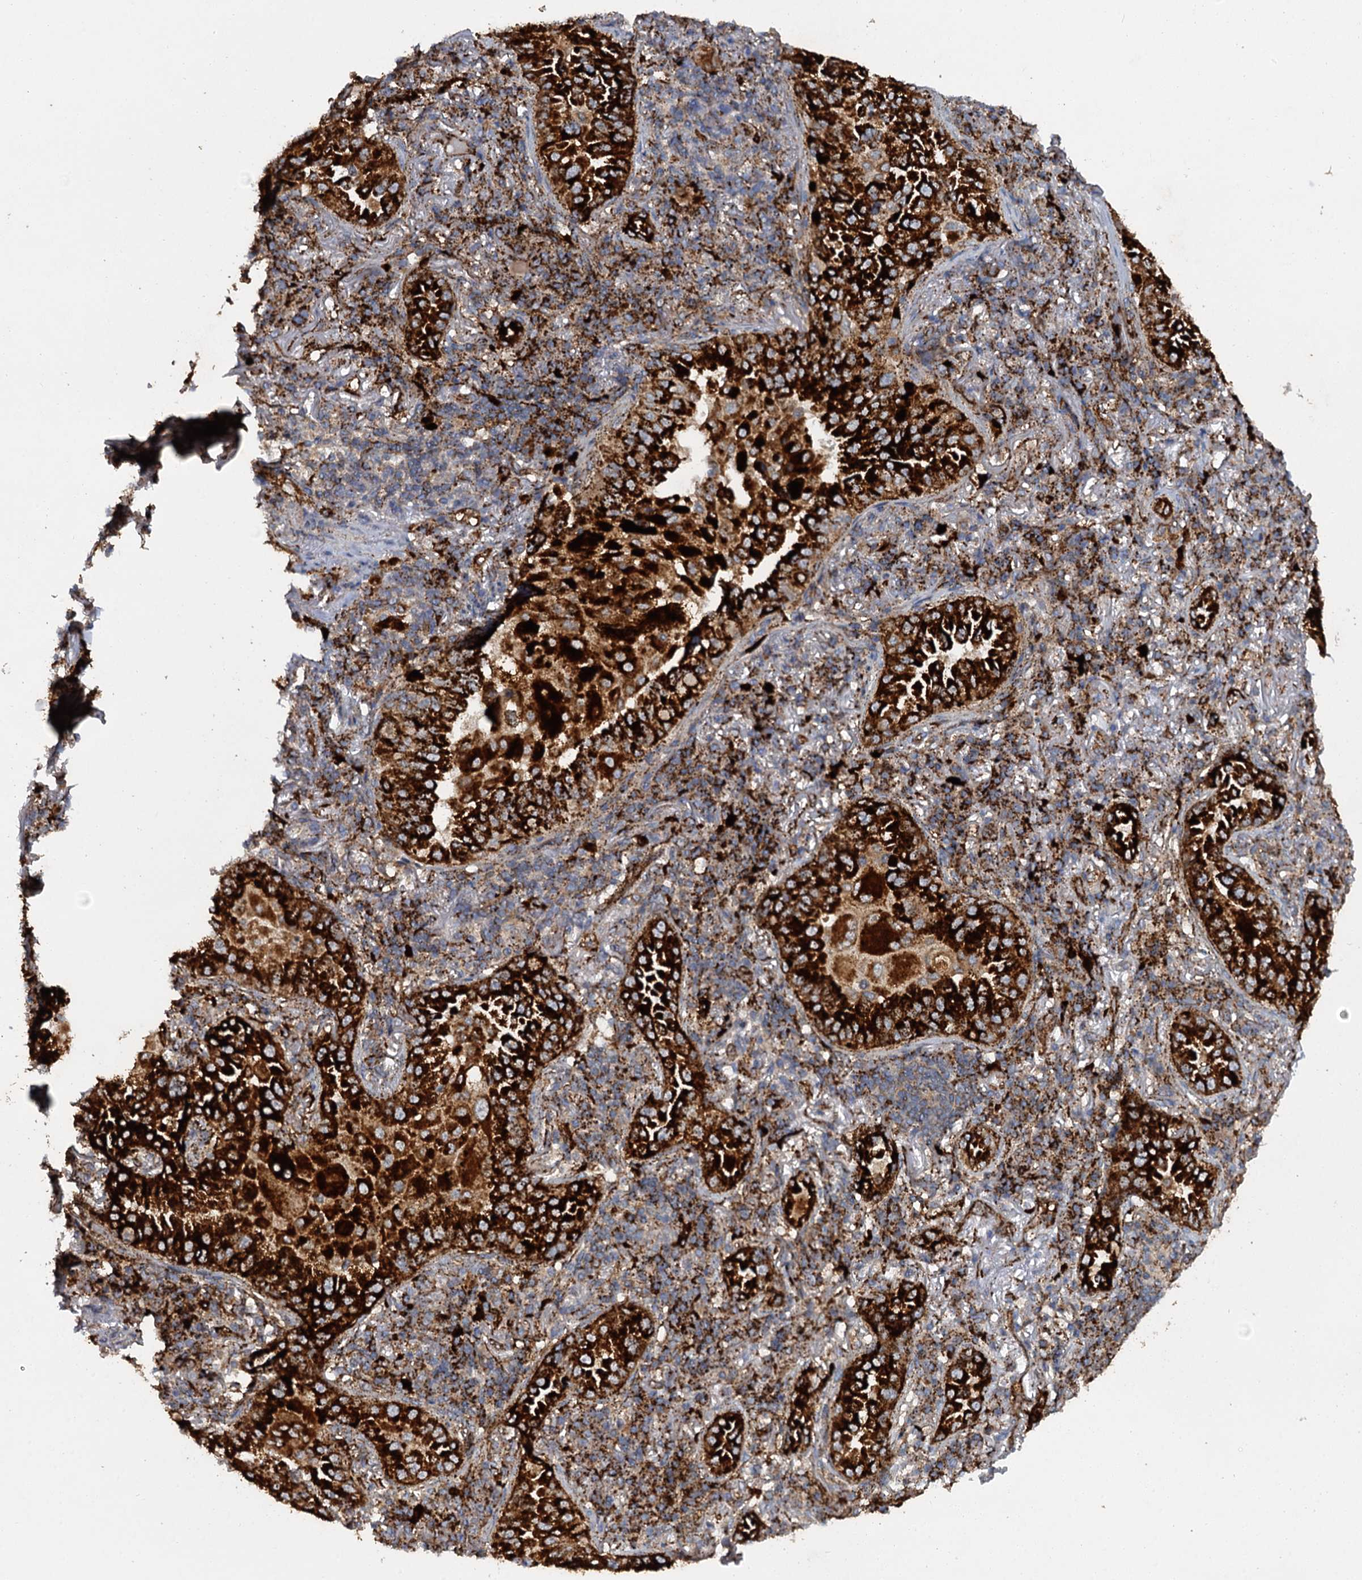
{"staining": {"intensity": "strong", "quantity": ">75%", "location": "cytoplasmic/membranous"}, "tissue": "lung cancer", "cell_type": "Tumor cells", "image_type": "cancer", "snomed": [{"axis": "morphology", "description": "Adenocarcinoma, NOS"}, {"axis": "topography", "description": "Lung"}], "caption": "Strong cytoplasmic/membranous protein positivity is appreciated in about >75% of tumor cells in adenocarcinoma (lung).", "gene": "GBA1", "patient": {"sex": "female", "age": 69}}